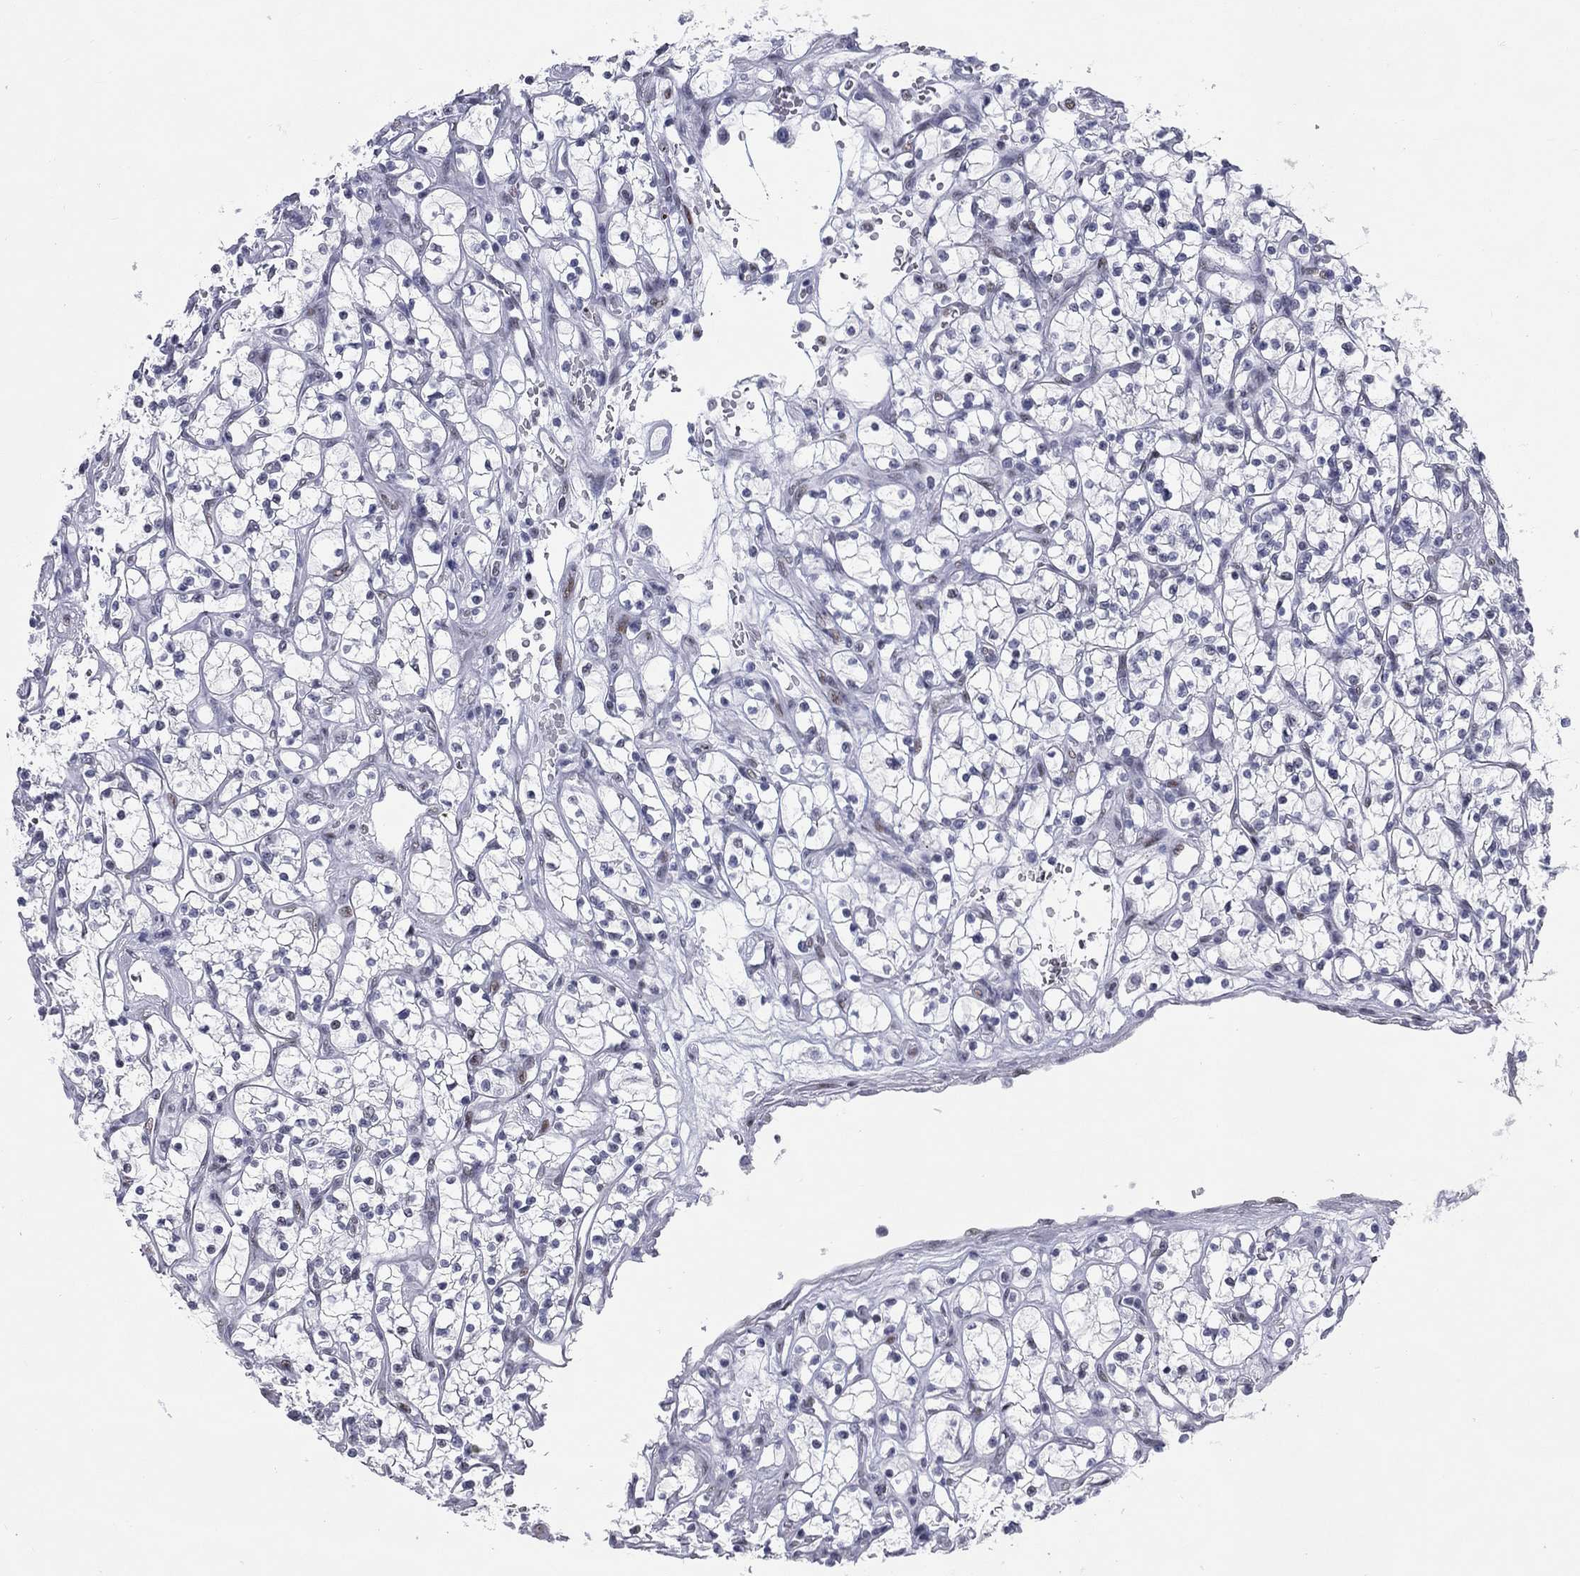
{"staining": {"intensity": "negative", "quantity": "none", "location": "none"}, "tissue": "renal cancer", "cell_type": "Tumor cells", "image_type": "cancer", "snomed": [{"axis": "morphology", "description": "Adenocarcinoma, NOS"}, {"axis": "topography", "description": "Kidney"}], "caption": "There is no significant expression in tumor cells of renal cancer.", "gene": "ASF1B", "patient": {"sex": "female", "age": 64}}